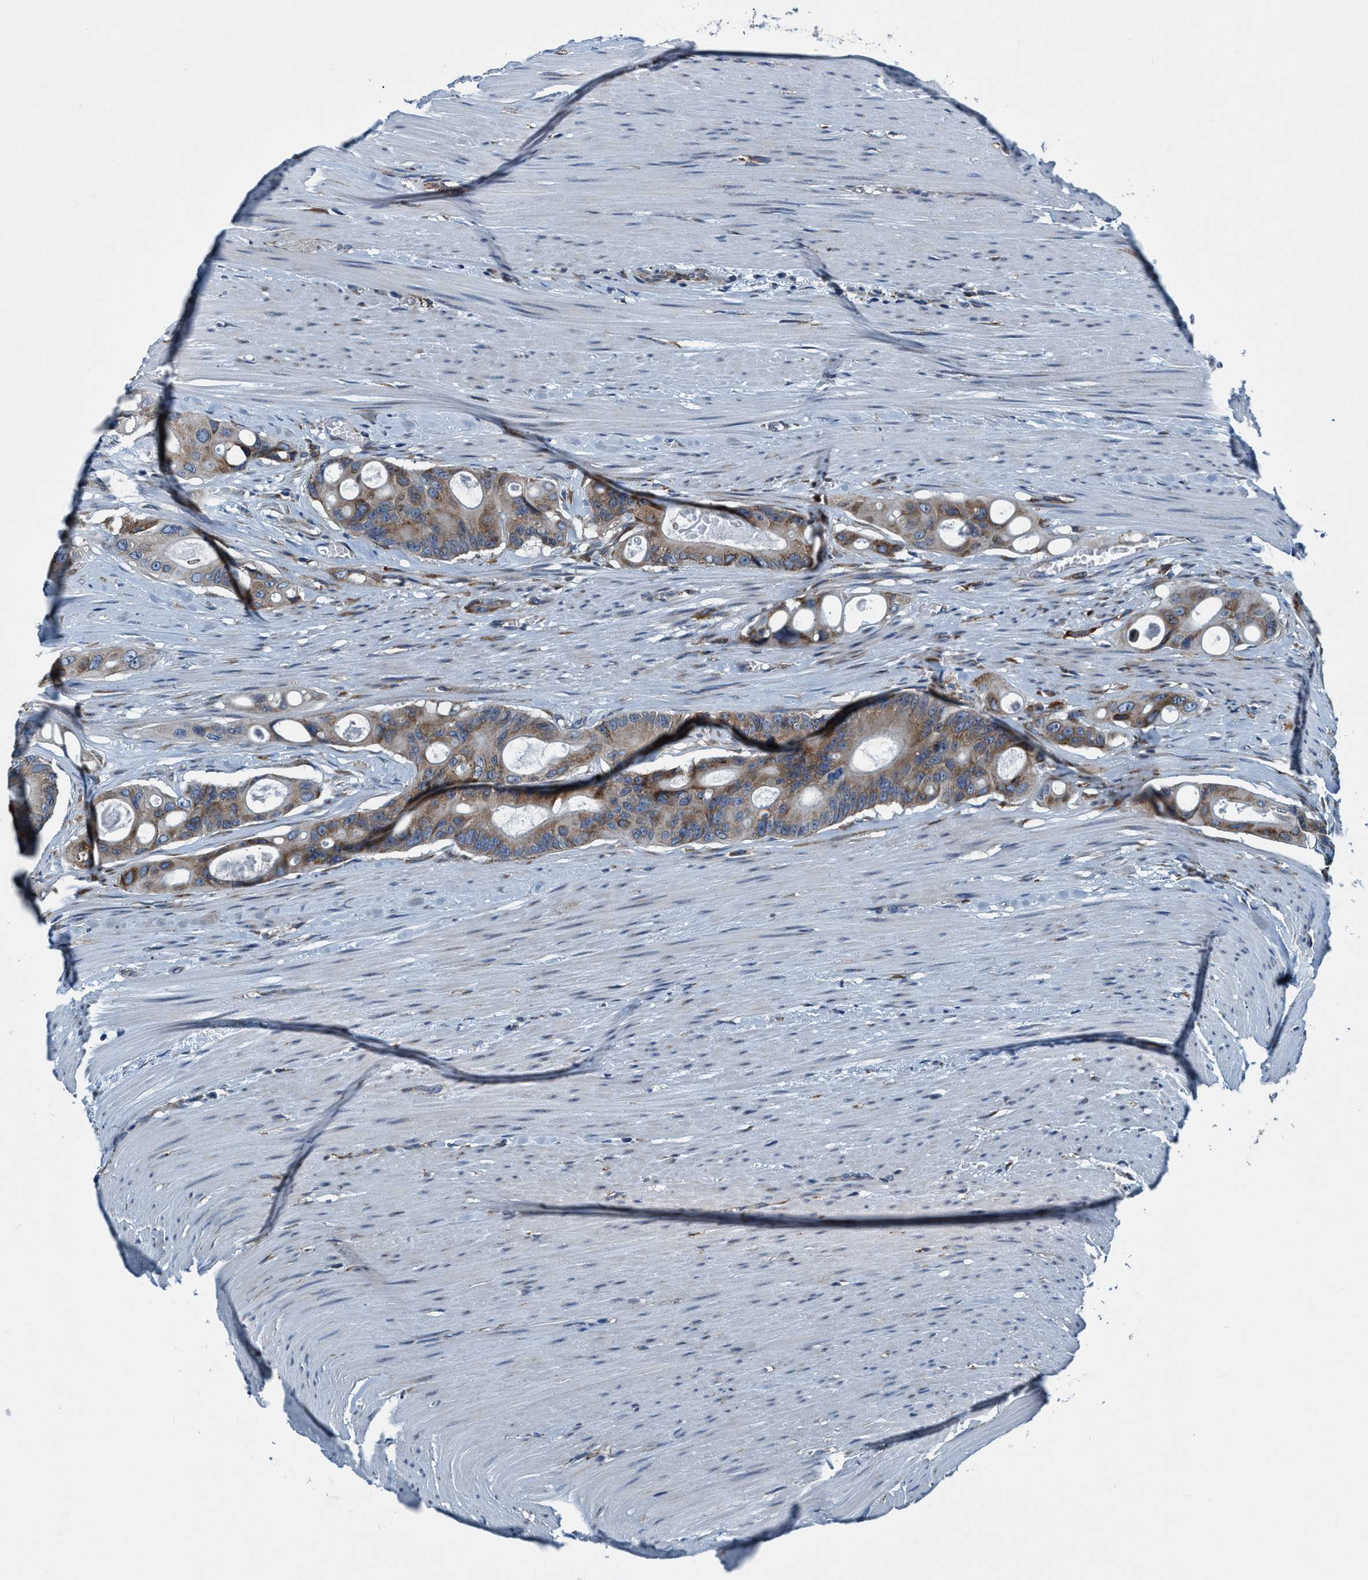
{"staining": {"intensity": "weak", "quantity": ">75%", "location": "cytoplasmic/membranous"}, "tissue": "colorectal cancer", "cell_type": "Tumor cells", "image_type": "cancer", "snomed": [{"axis": "morphology", "description": "Adenocarcinoma, NOS"}, {"axis": "topography", "description": "Colon"}], "caption": "Colorectal adenocarcinoma tissue exhibits weak cytoplasmic/membranous expression in approximately >75% of tumor cells, visualized by immunohistochemistry.", "gene": "ARMC9", "patient": {"sex": "female", "age": 57}}